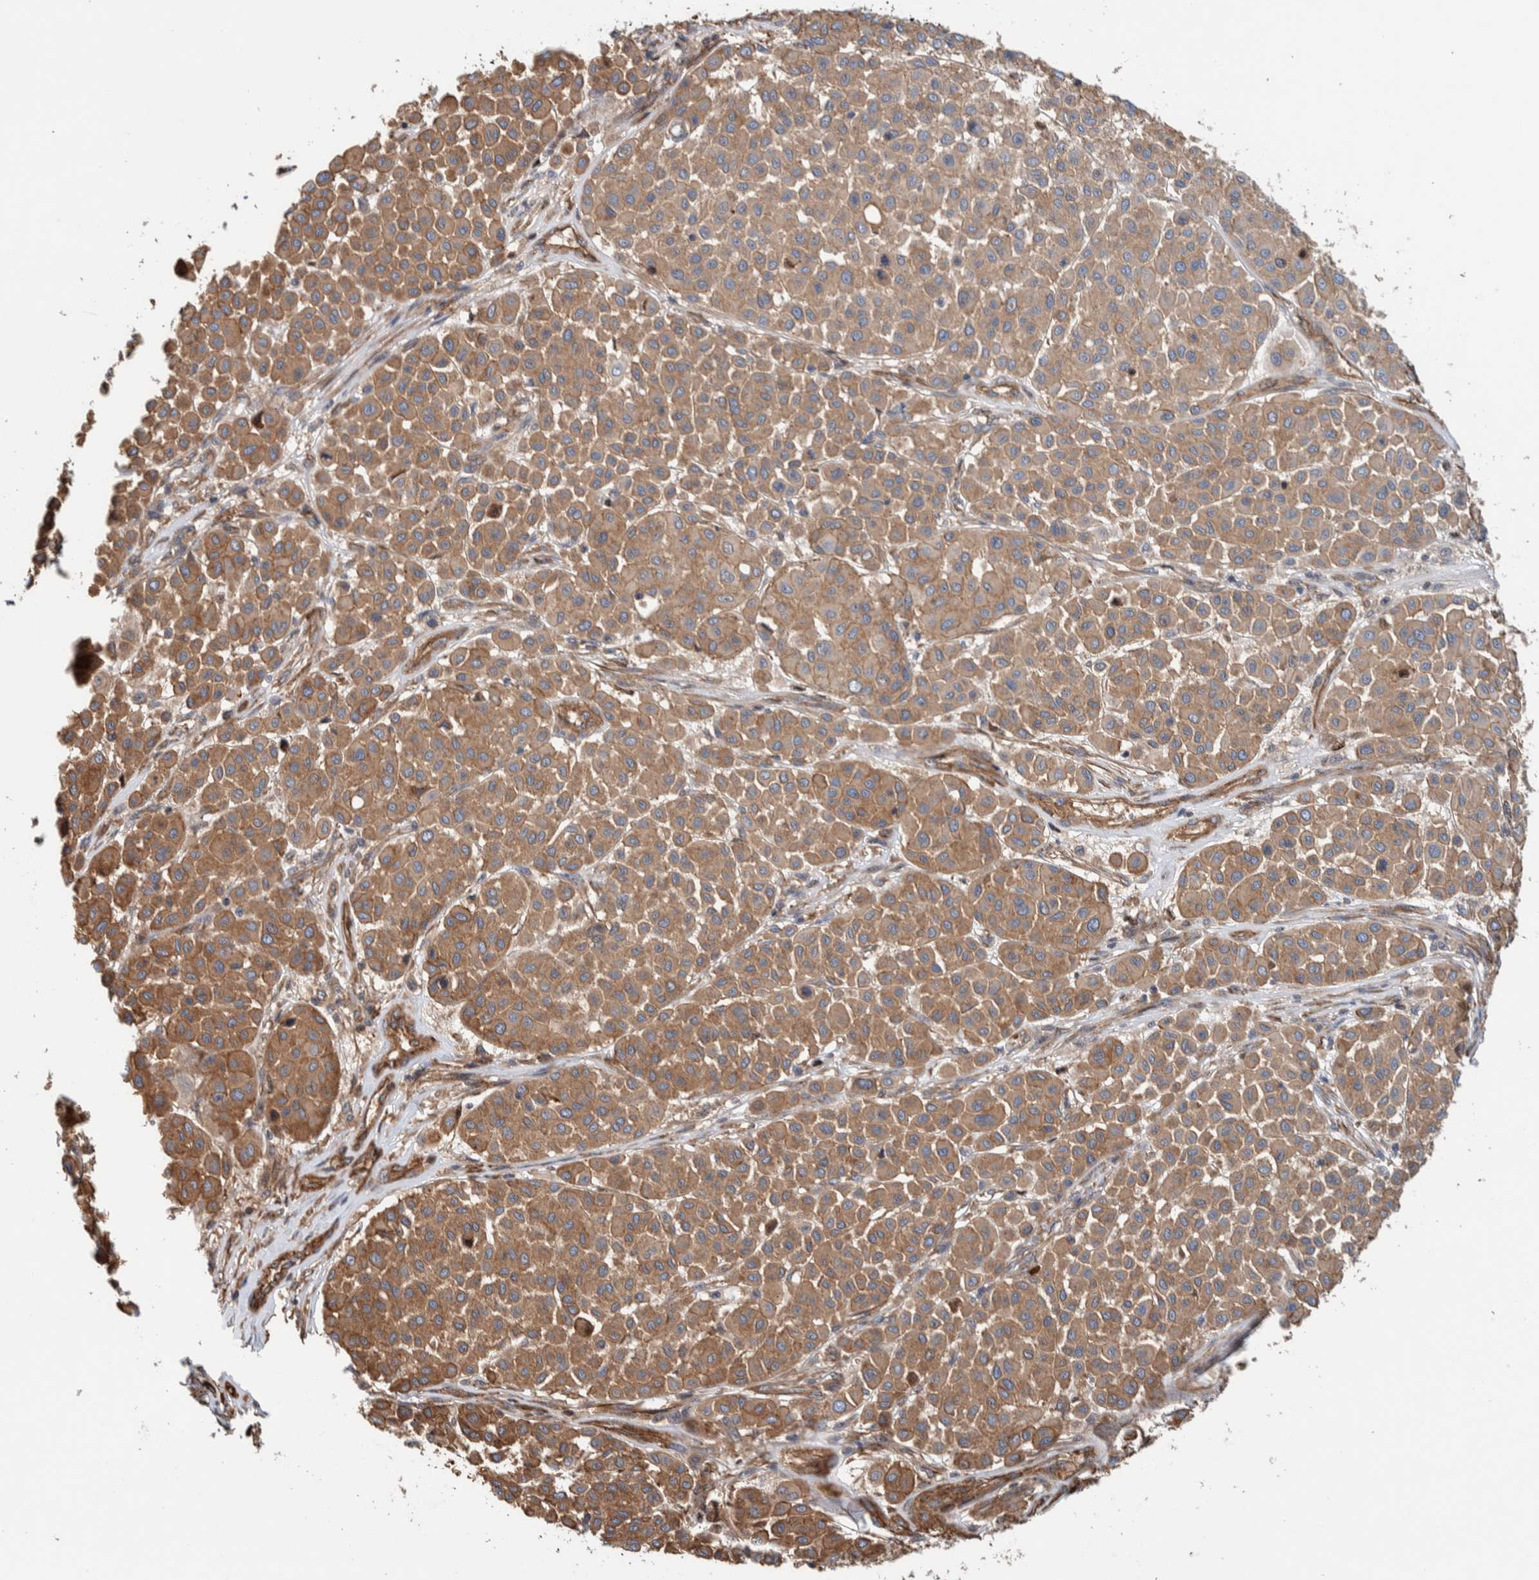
{"staining": {"intensity": "moderate", "quantity": ">75%", "location": "cytoplasmic/membranous"}, "tissue": "melanoma", "cell_type": "Tumor cells", "image_type": "cancer", "snomed": [{"axis": "morphology", "description": "Malignant melanoma, Metastatic site"}, {"axis": "topography", "description": "Soft tissue"}], "caption": "Malignant melanoma (metastatic site) stained for a protein (brown) exhibits moderate cytoplasmic/membranous positive expression in about >75% of tumor cells.", "gene": "PKD1L1", "patient": {"sex": "male", "age": 41}}